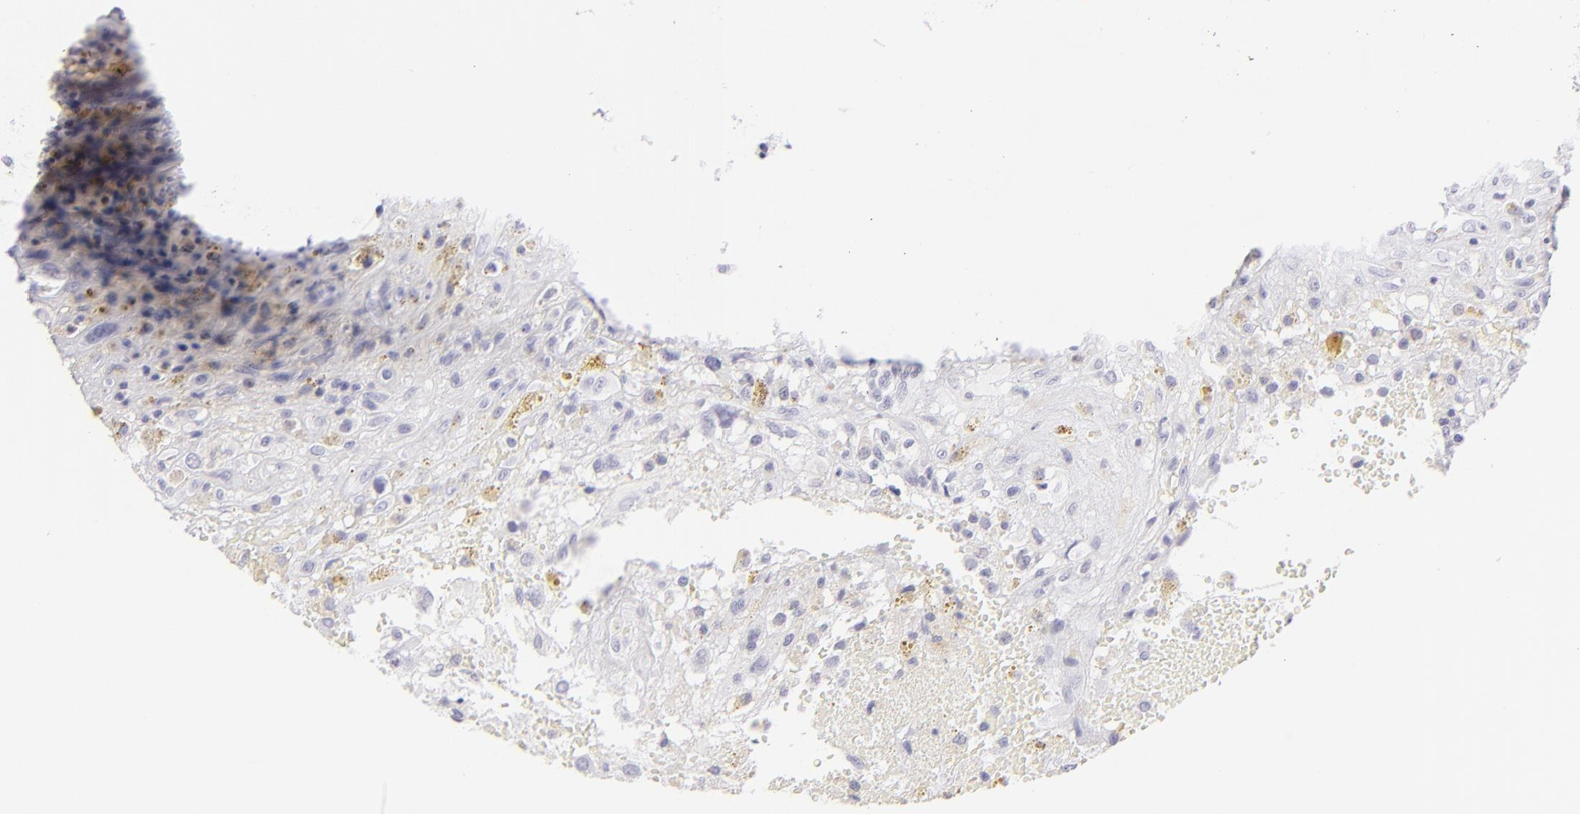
{"staining": {"intensity": "negative", "quantity": "none", "location": "none"}, "tissue": "glioma", "cell_type": "Tumor cells", "image_type": "cancer", "snomed": [{"axis": "morphology", "description": "Glioma, malignant, High grade"}, {"axis": "topography", "description": "Brain"}], "caption": "DAB (3,3'-diaminobenzidine) immunohistochemical staining of glioma shows no significant staining in tumor cells. (DAB immunohistochemistry (IHC) visualized using brightfield microscopy, high magnification).", "gene": "FCER2", "patient": {"sex": "male", "age": 66}}